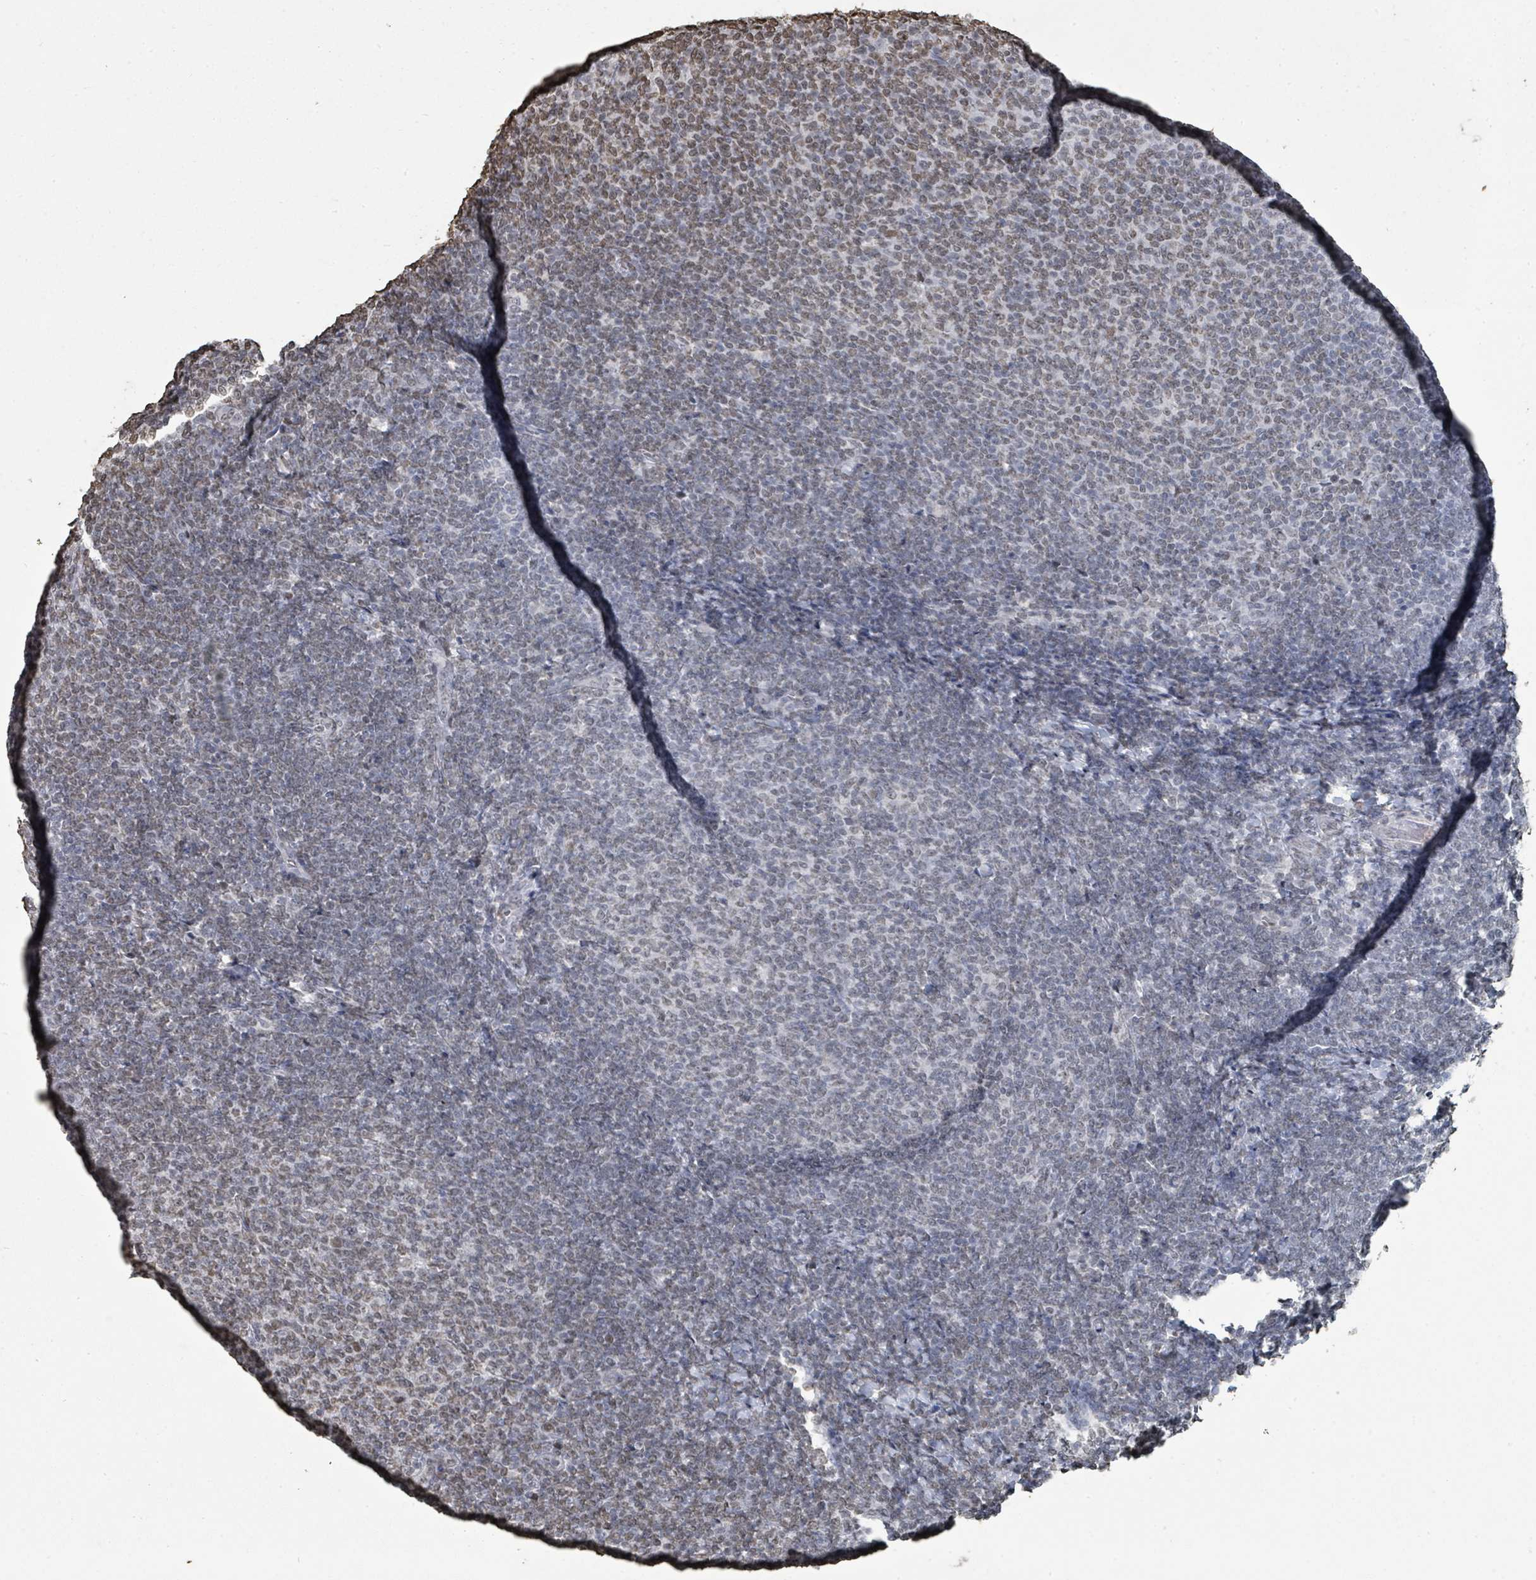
{"staining": {"intensity": "weak", "quantity": "25%-75%", "location": "nuclear"}, "tissue": "lymphoma", "cell_type": "Tumor cells", "image_type": "cancer", "snomed": [{"axis": "morphology", "description": "Malignant lymphoma, non-Hodgkin's type, Low grade"}, {"axis": "topography", "description": "Lymph node"}], "caption": "Immunohistochemical staining of low-grade malignant lymphoma, non-Hodgkin's type displays weak nuclear protein staining in about 25%-75% of tumor cells.", "gene": "MRPS12", "patient": {"sex": "male", "age": 66}}